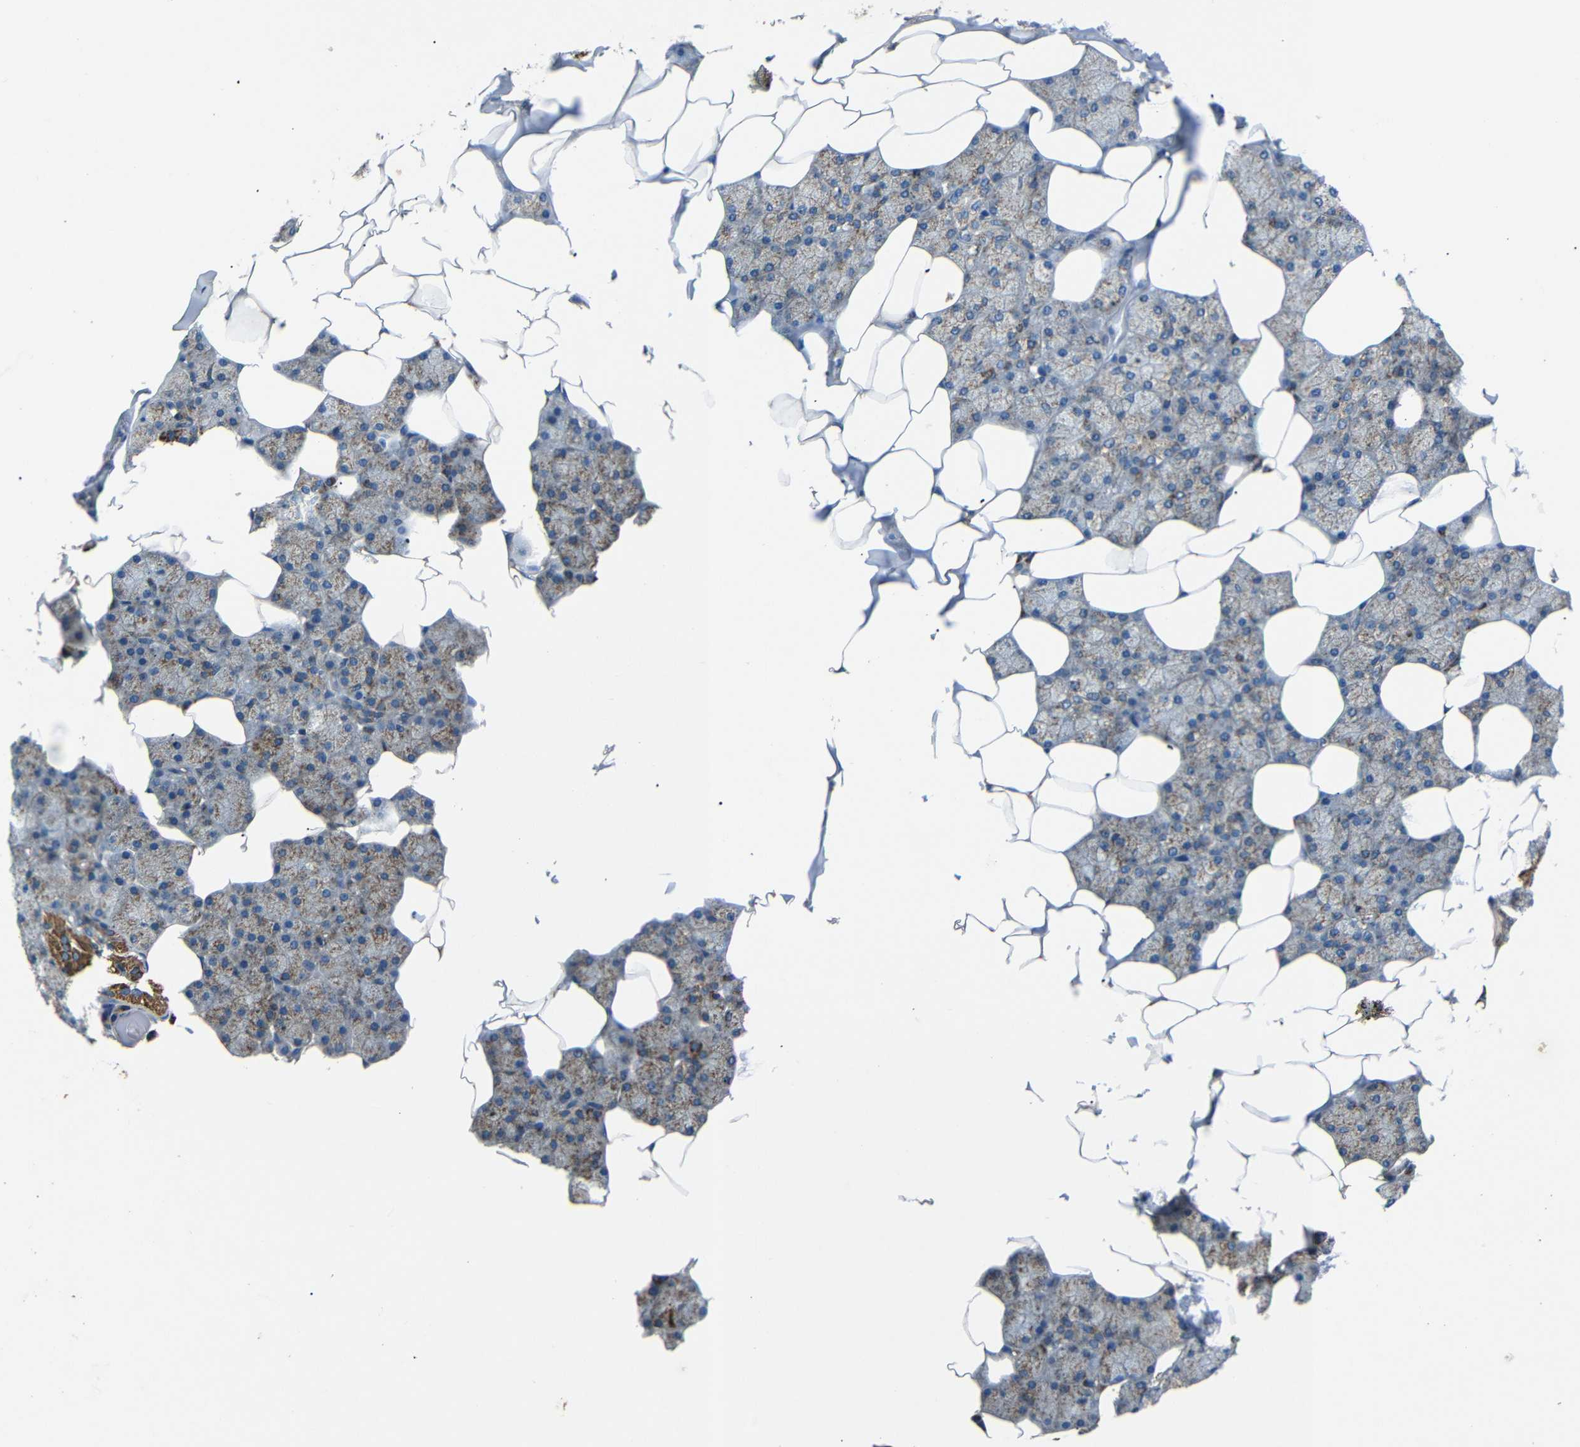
{"staining": {"intensity": "moderate", "quantity": ">75%", "location": "cytoplasmic/membranous"}, "tissue": "salivary gland", "cell_type": "Glandular cells", "image_type": "normal", "snomed": [{"axis": "morphology", "description": "Normal tissue, NOS"}, {"axis": "topography", "description": "Salivary gland"}], "caption": "Immunohistochemistry (IHC) micrograph of benign salivary gland stained for a protein (brown), which demonstrates medium levels of moderate cytoplasmic/membranous positivity in approximately >75% of glandular cells.", "gene": "NETO2", "patient": {"sex": "male", "age": 62}}